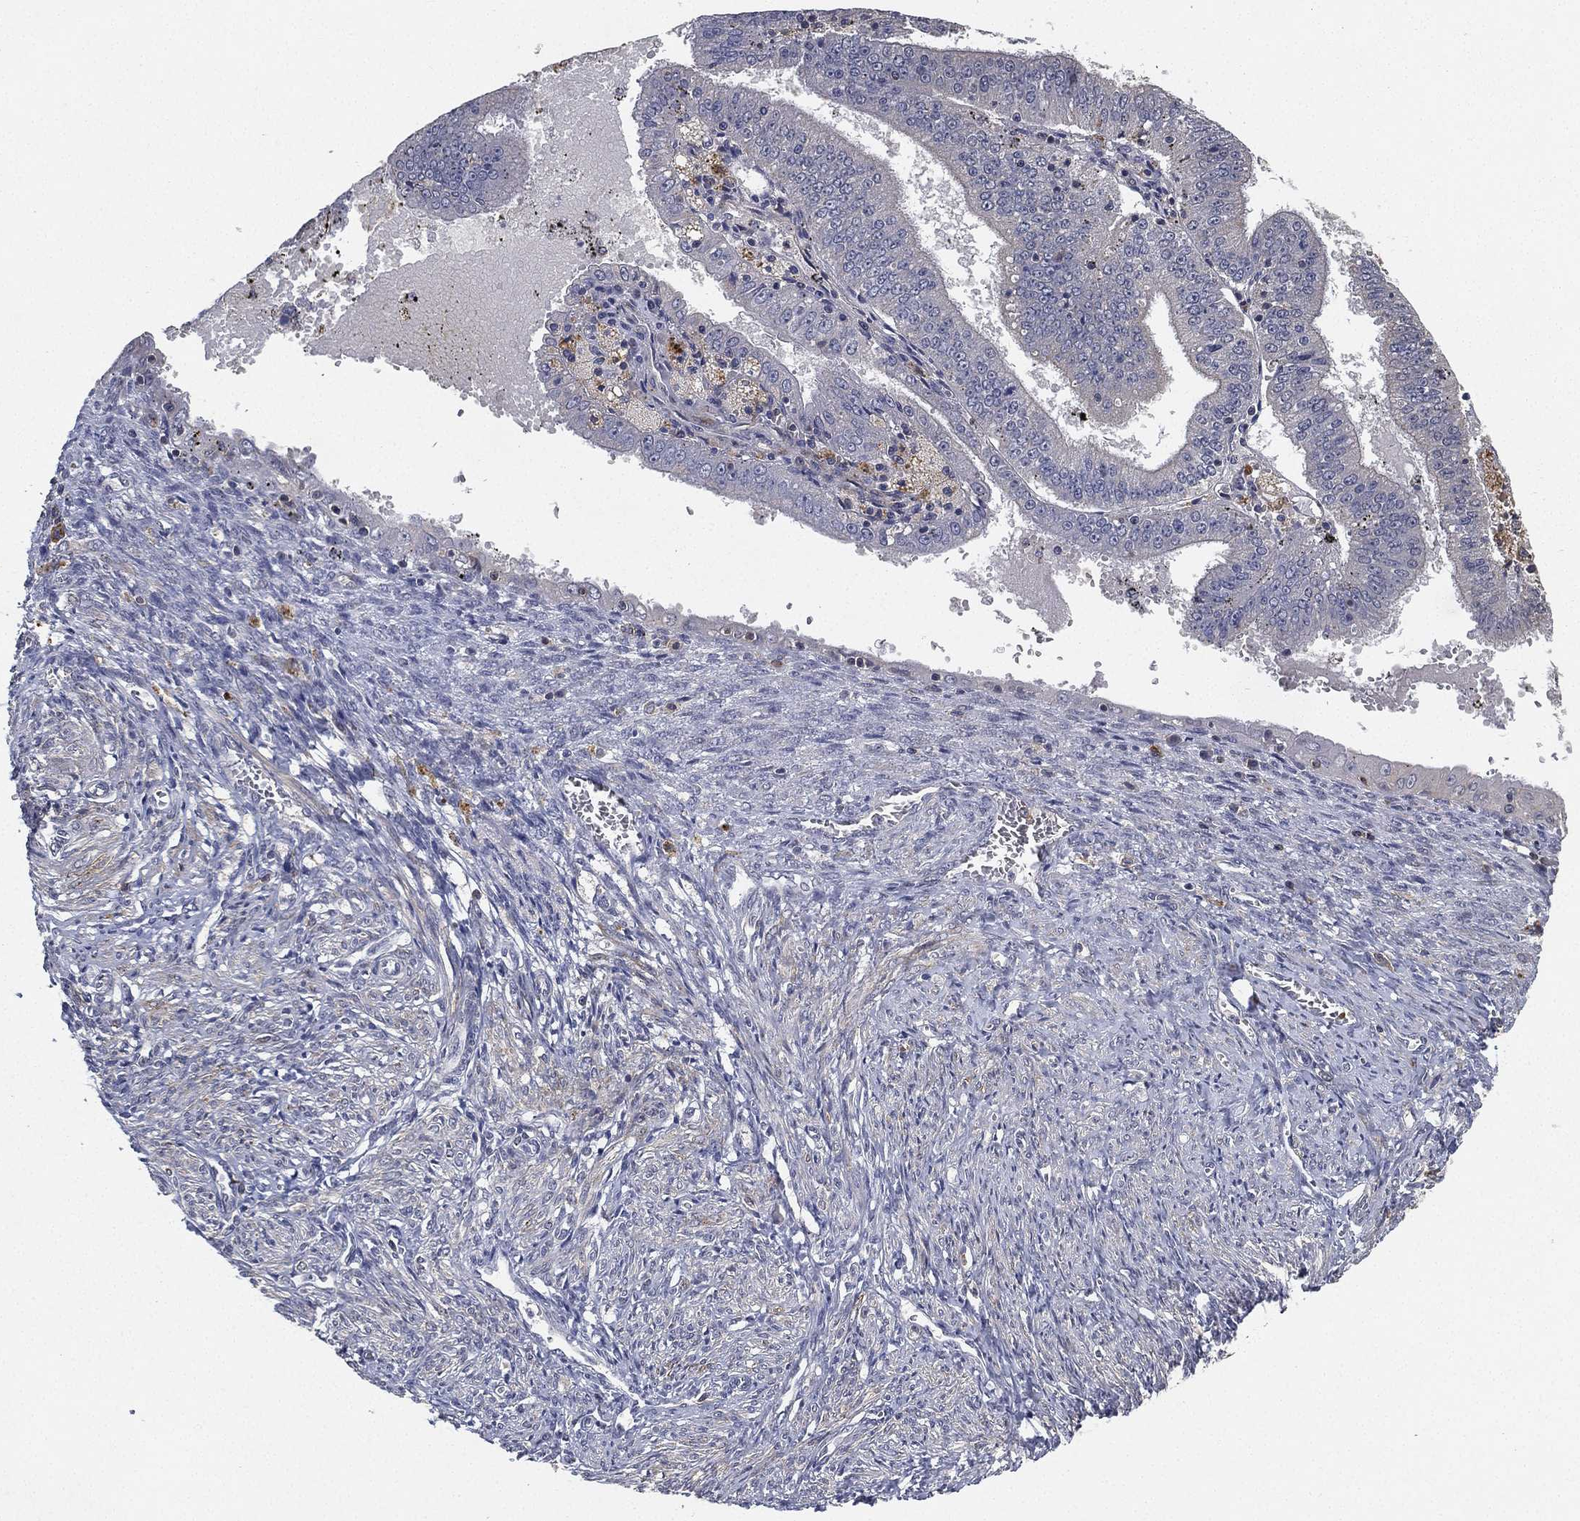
{"staining": {"intensity": "negative", "quantity": "none", "location": "none"}, "tissue": "endometrial cancer", "cell_type": "Tumor cells", "image_type": "cancer", "snomed": [{"axis": "morphology", "description": "Adenocarcinoma, NOS"}, {"axis": "topography", "description": "Endometrium"}], "caption": "This is an immunohistochemistry (IHC) image of adenocarcinoma (endometrial). There is no expression in tumor cells.", "gene": "CFAP251", "patient": {"sex": "female", "age": 66}}